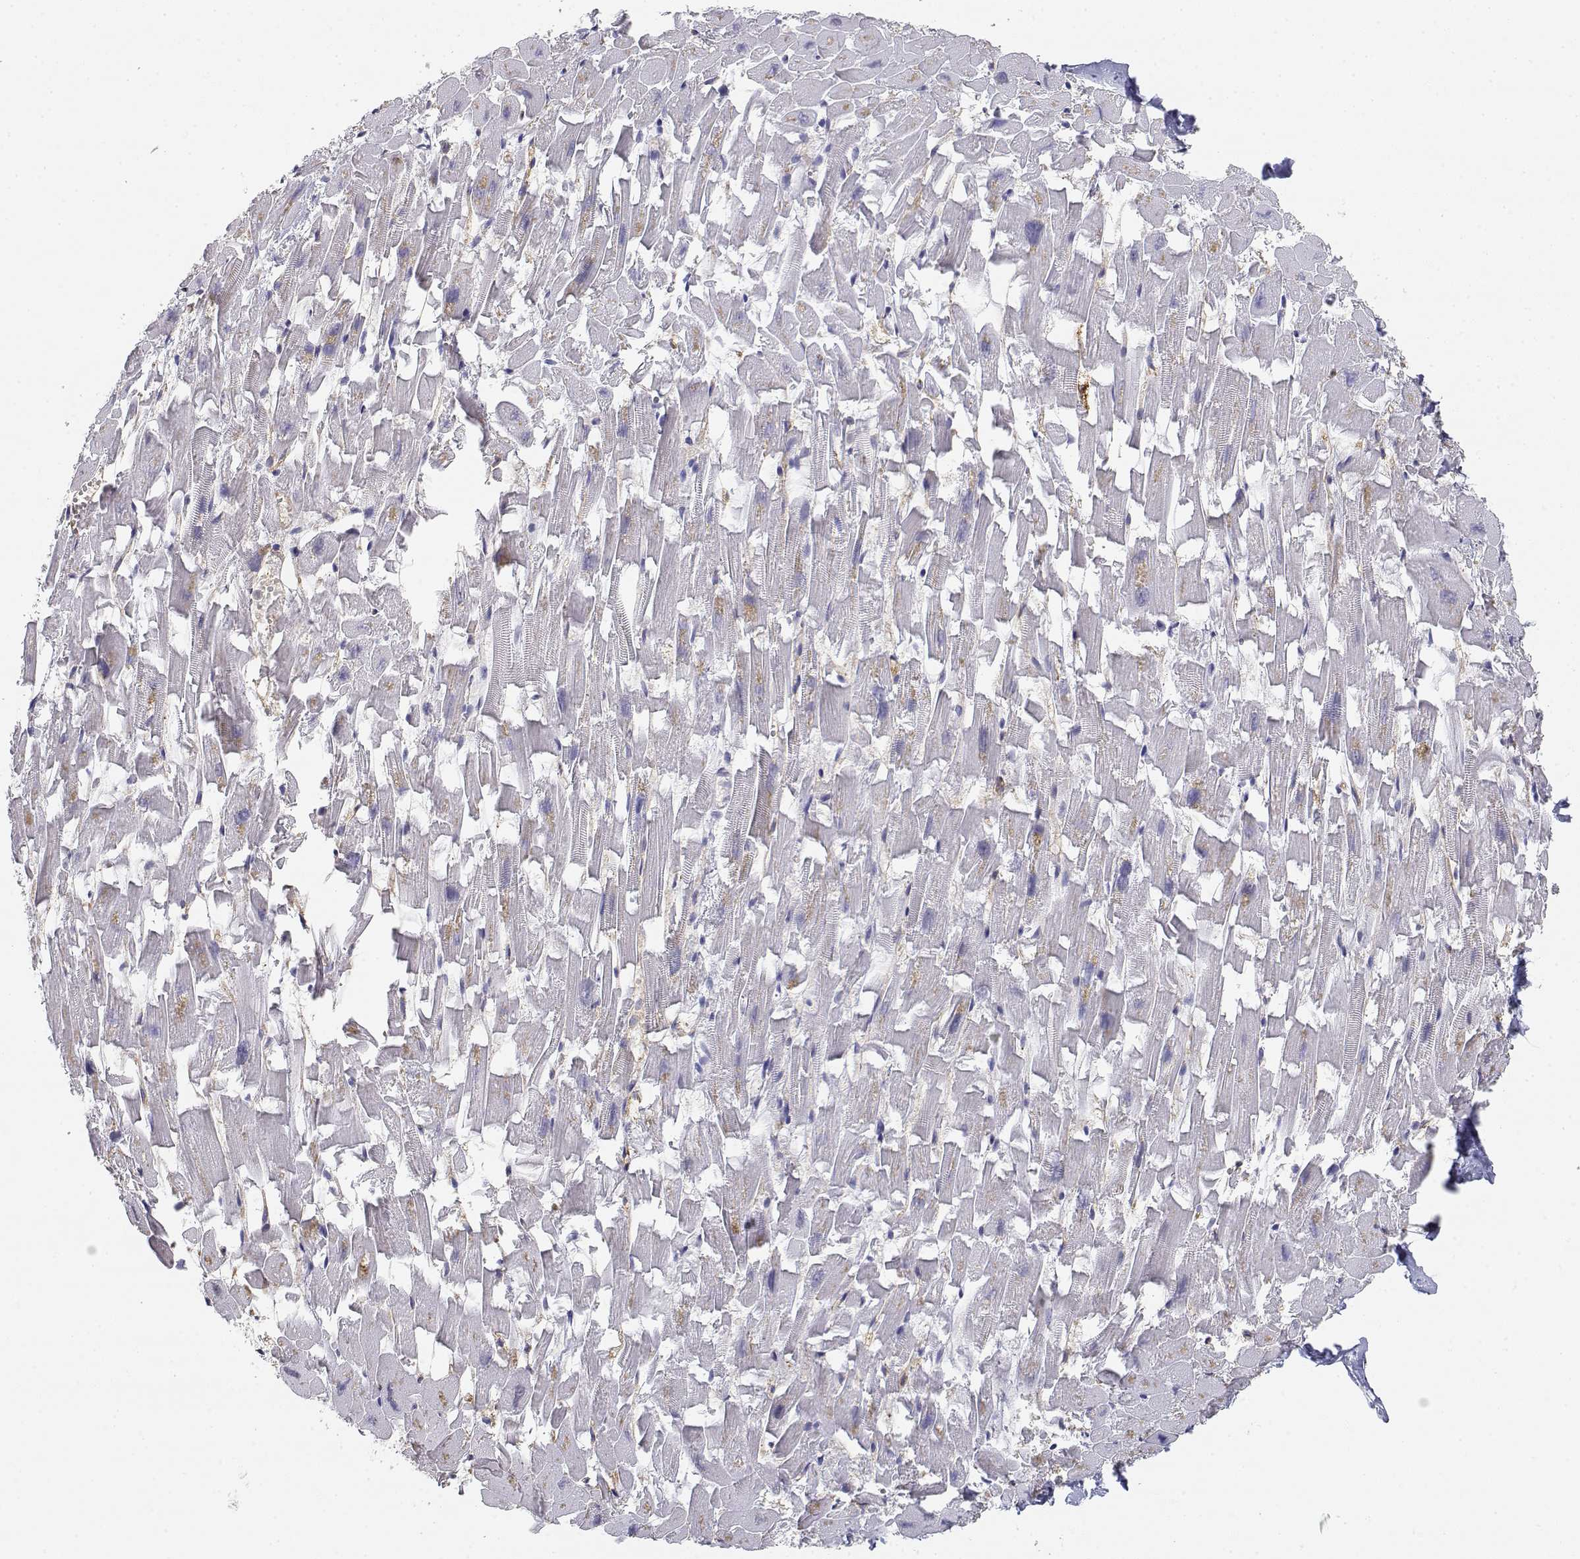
{"staining": {"intensity": "negative", "quantity": "none", "location": "none"}, "tissue": "heart muscle", "cell_type": "Cardiomyocytes", "image_type": "normal", "snomed": [{"axis": "morphology", "description": "Normal tissue, NOS"}, {"axis": "topography", "description": "Heart"}], "caption": "Heart muscle was stained to show a protein in brown. There is no significant staining in cardiomyocytes.", "gene": "ADA", "patient": {"sex": "female", "age": 64}}